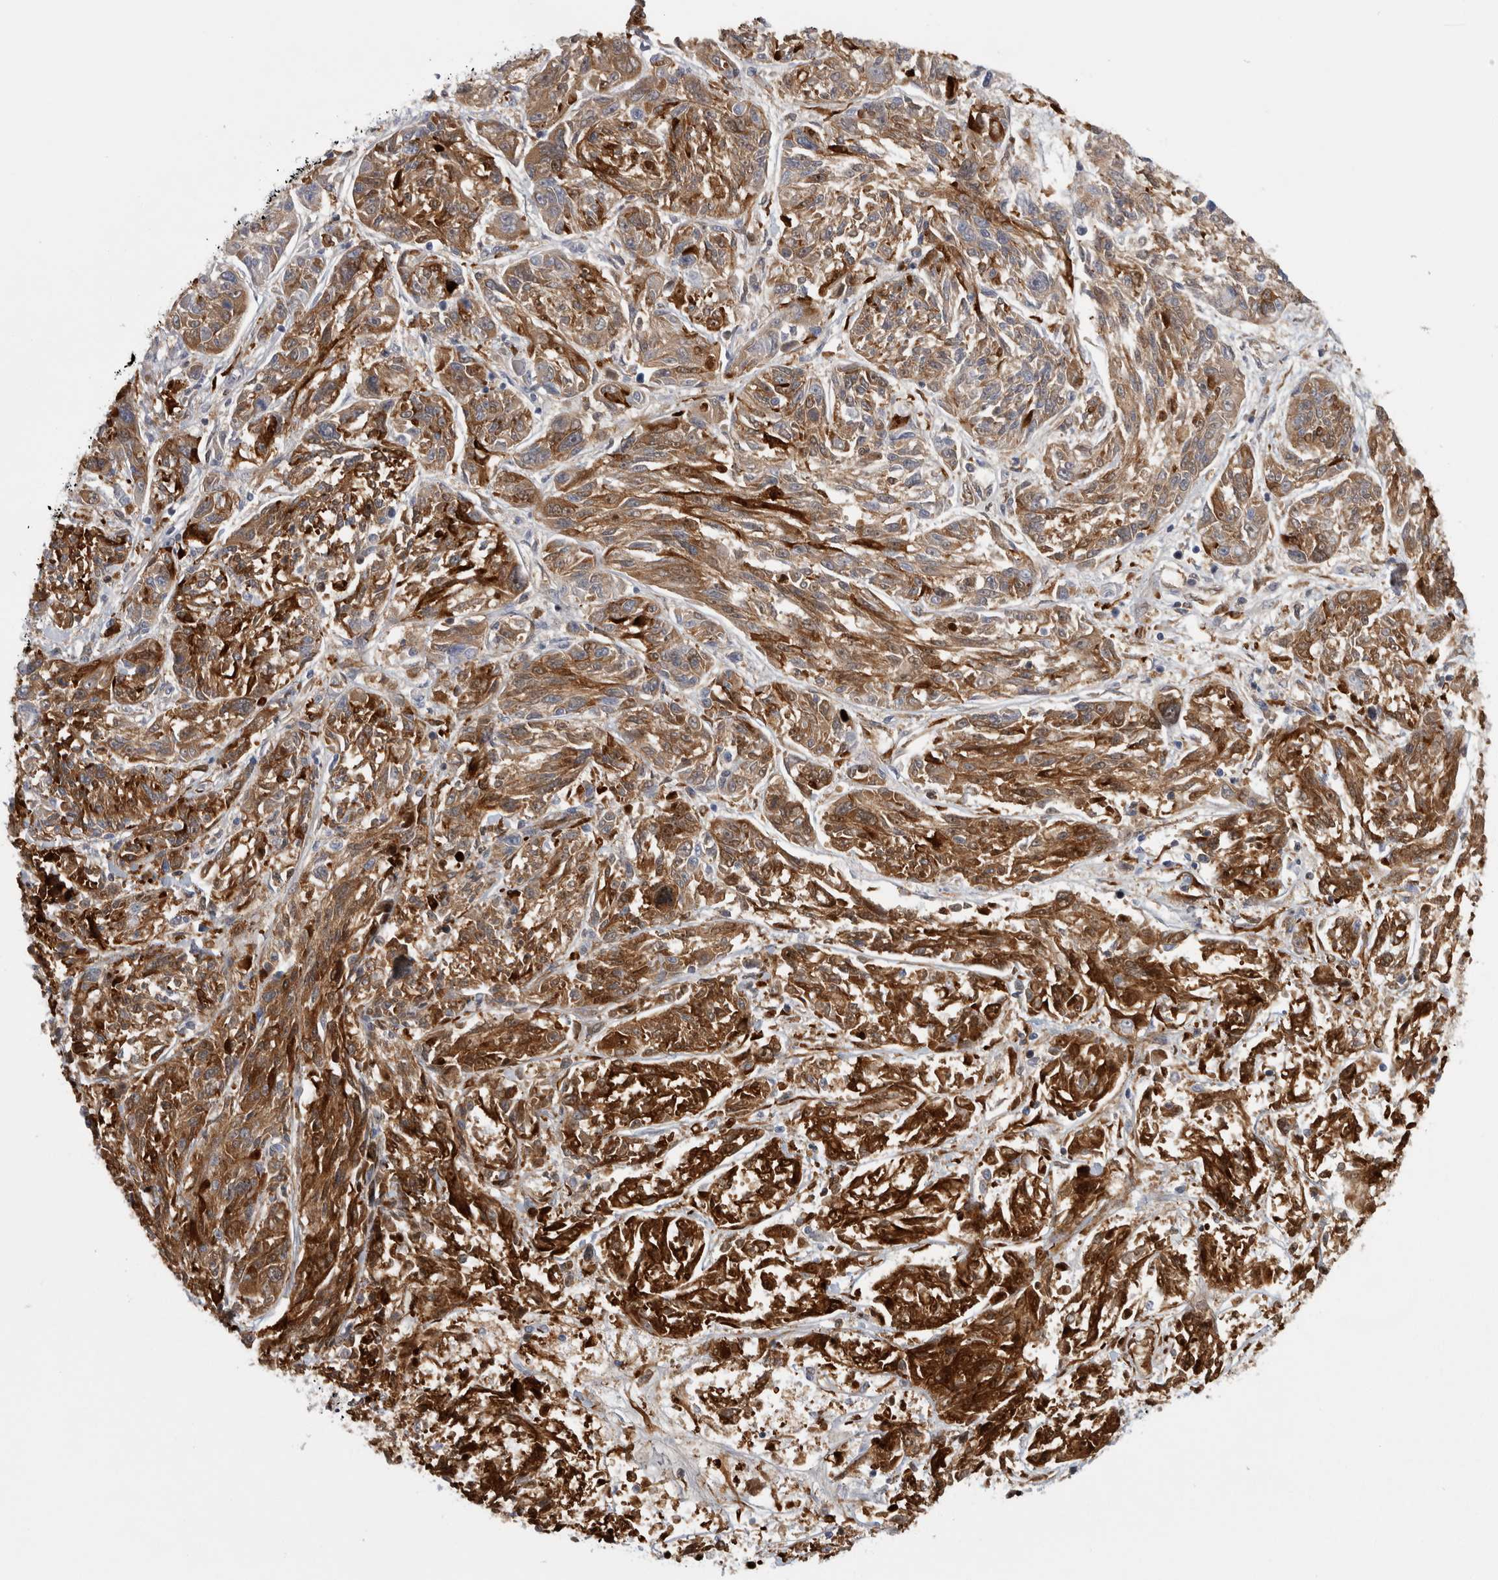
{"staining": {"intensity": "moderate", "quantity": ">75%", "location": "cytoplasmic/membranous"}, "tissue": "melanoma", "cell_type": "Tumor cells", "image_type": "cancer", "snomed": [{"axis": "morphology", "description": "Malignant melanoma, NOS"}, {"axis": "topography", "description": "Skin"}], "caption": "Protein staining shows moderate cytoplasmic/membranous expression in approximately >75% of tumor cells in malignant melanoma.", "gene": "ATXN2", "patient": {"sex": "male", "age": 53}}